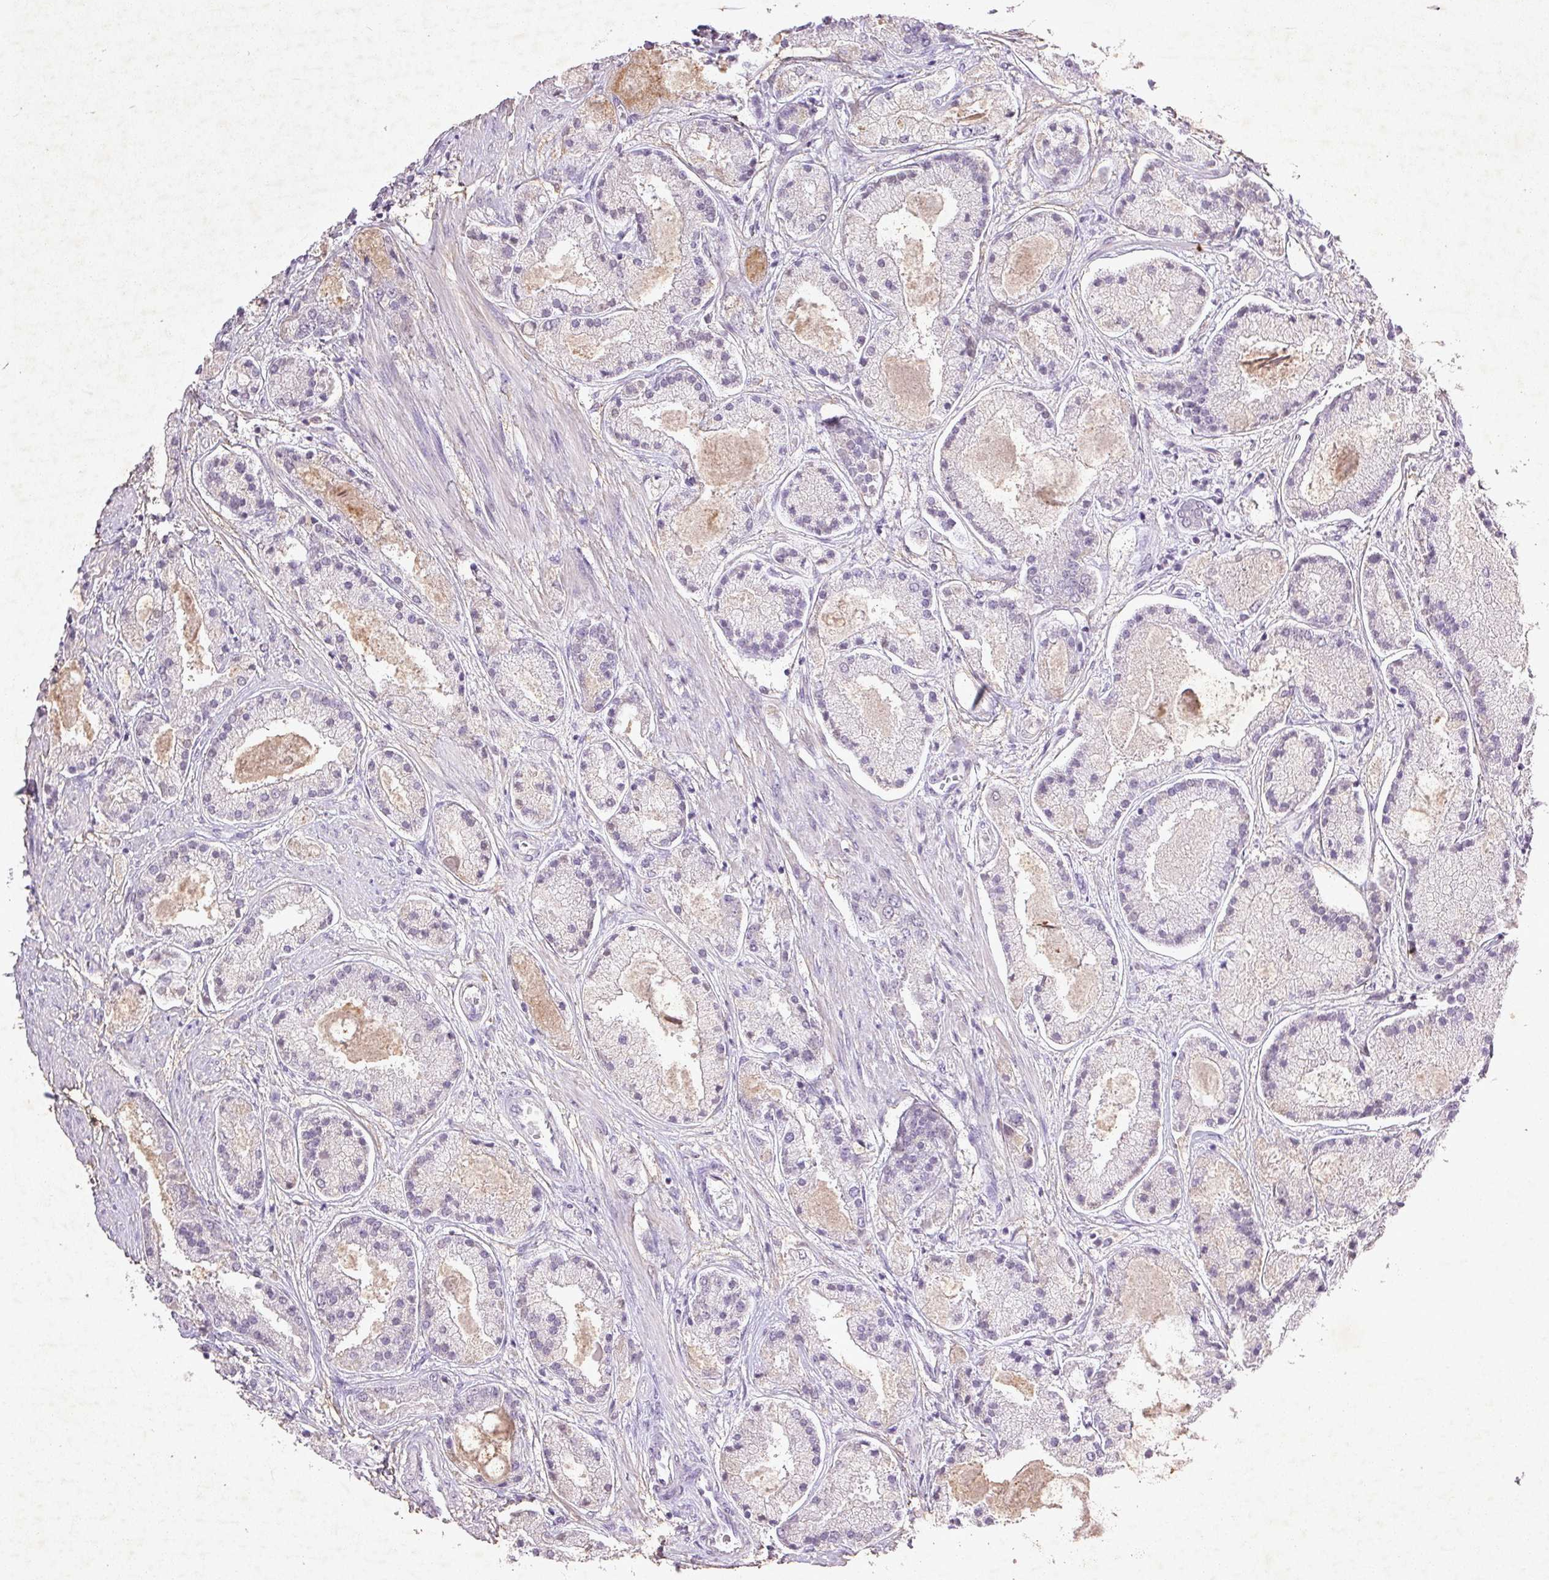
{"staining": {"intensity": "negative", "quantity": "none", "location": "none"}, "tissue": "prostate cancer", "cell_type": "Tumor cells", "image_type": "cancer", "snomed": [{"axis": "morphology", "description": "Adenocarcinoma, High grade"}, {"axis": "topography", "description": "Prostate"}], "caption": "Human prostate cancer (adenocarcinoma (high-grade)) stained for a protein using immunohistochemistry reveals no staining in tumor cells.", "gene": "FAM168B", "patient": {"sex": "male", "age": 67}}